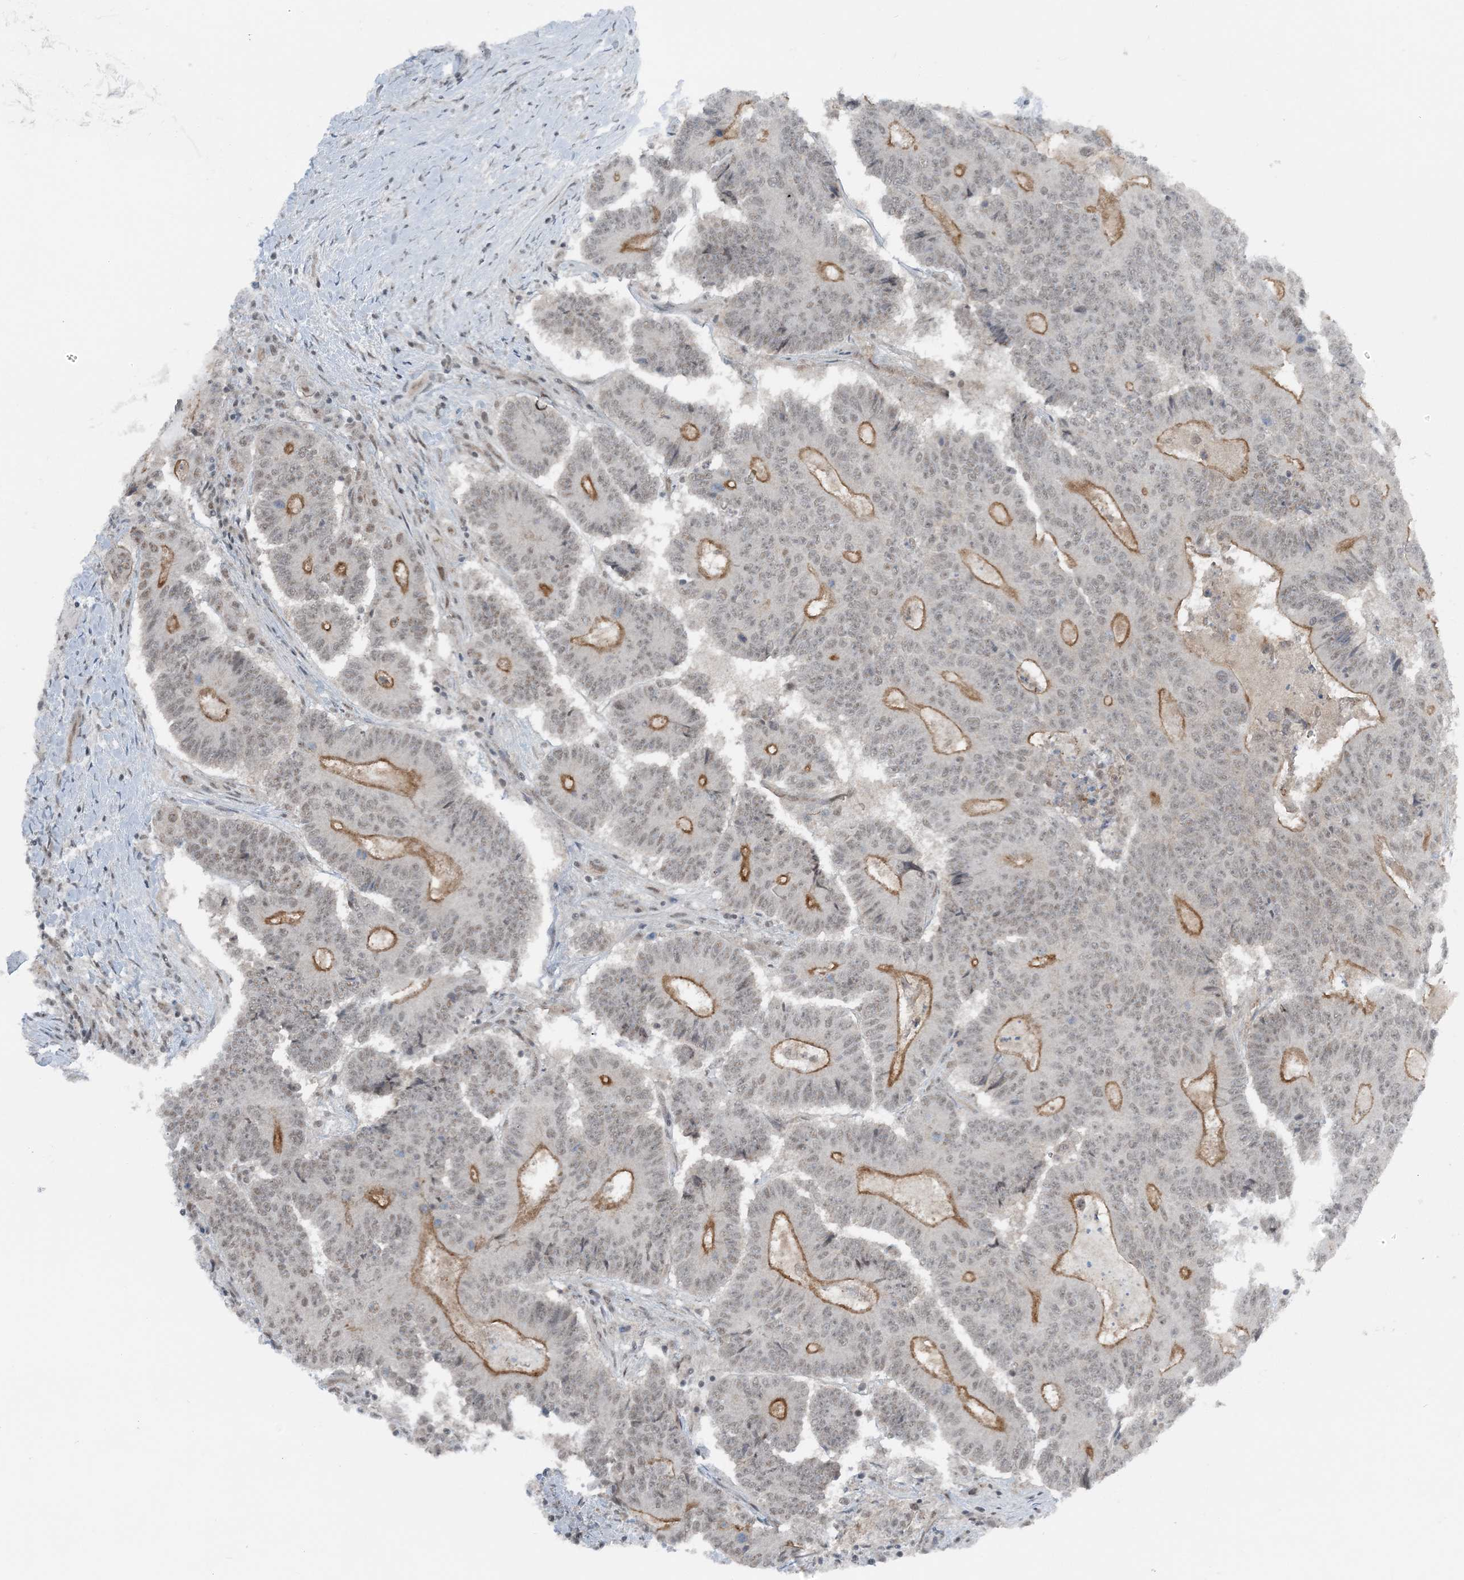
{"staining": {"intensity": "moderate", "quantity": "25%-75%", "location": "cytoplasmic/membranous"}, "tissue": "colorectal cancer", "cell_type": "Tumor cells", "image_type": "cancer", "snomed": [{"axis": "morphology", "description": "Adenocarcinoma, NOS"}, {"axis": "topography", "description": "Colon"}], "caption": "A histopathology image of human adenocarcinoma (colorectal) stained for a protein reveals moderate cytoplasmic/membranous brown staining in tumor cells.", "gene": "ATP11A", "patient": {"sex": "male", "age": 83}}